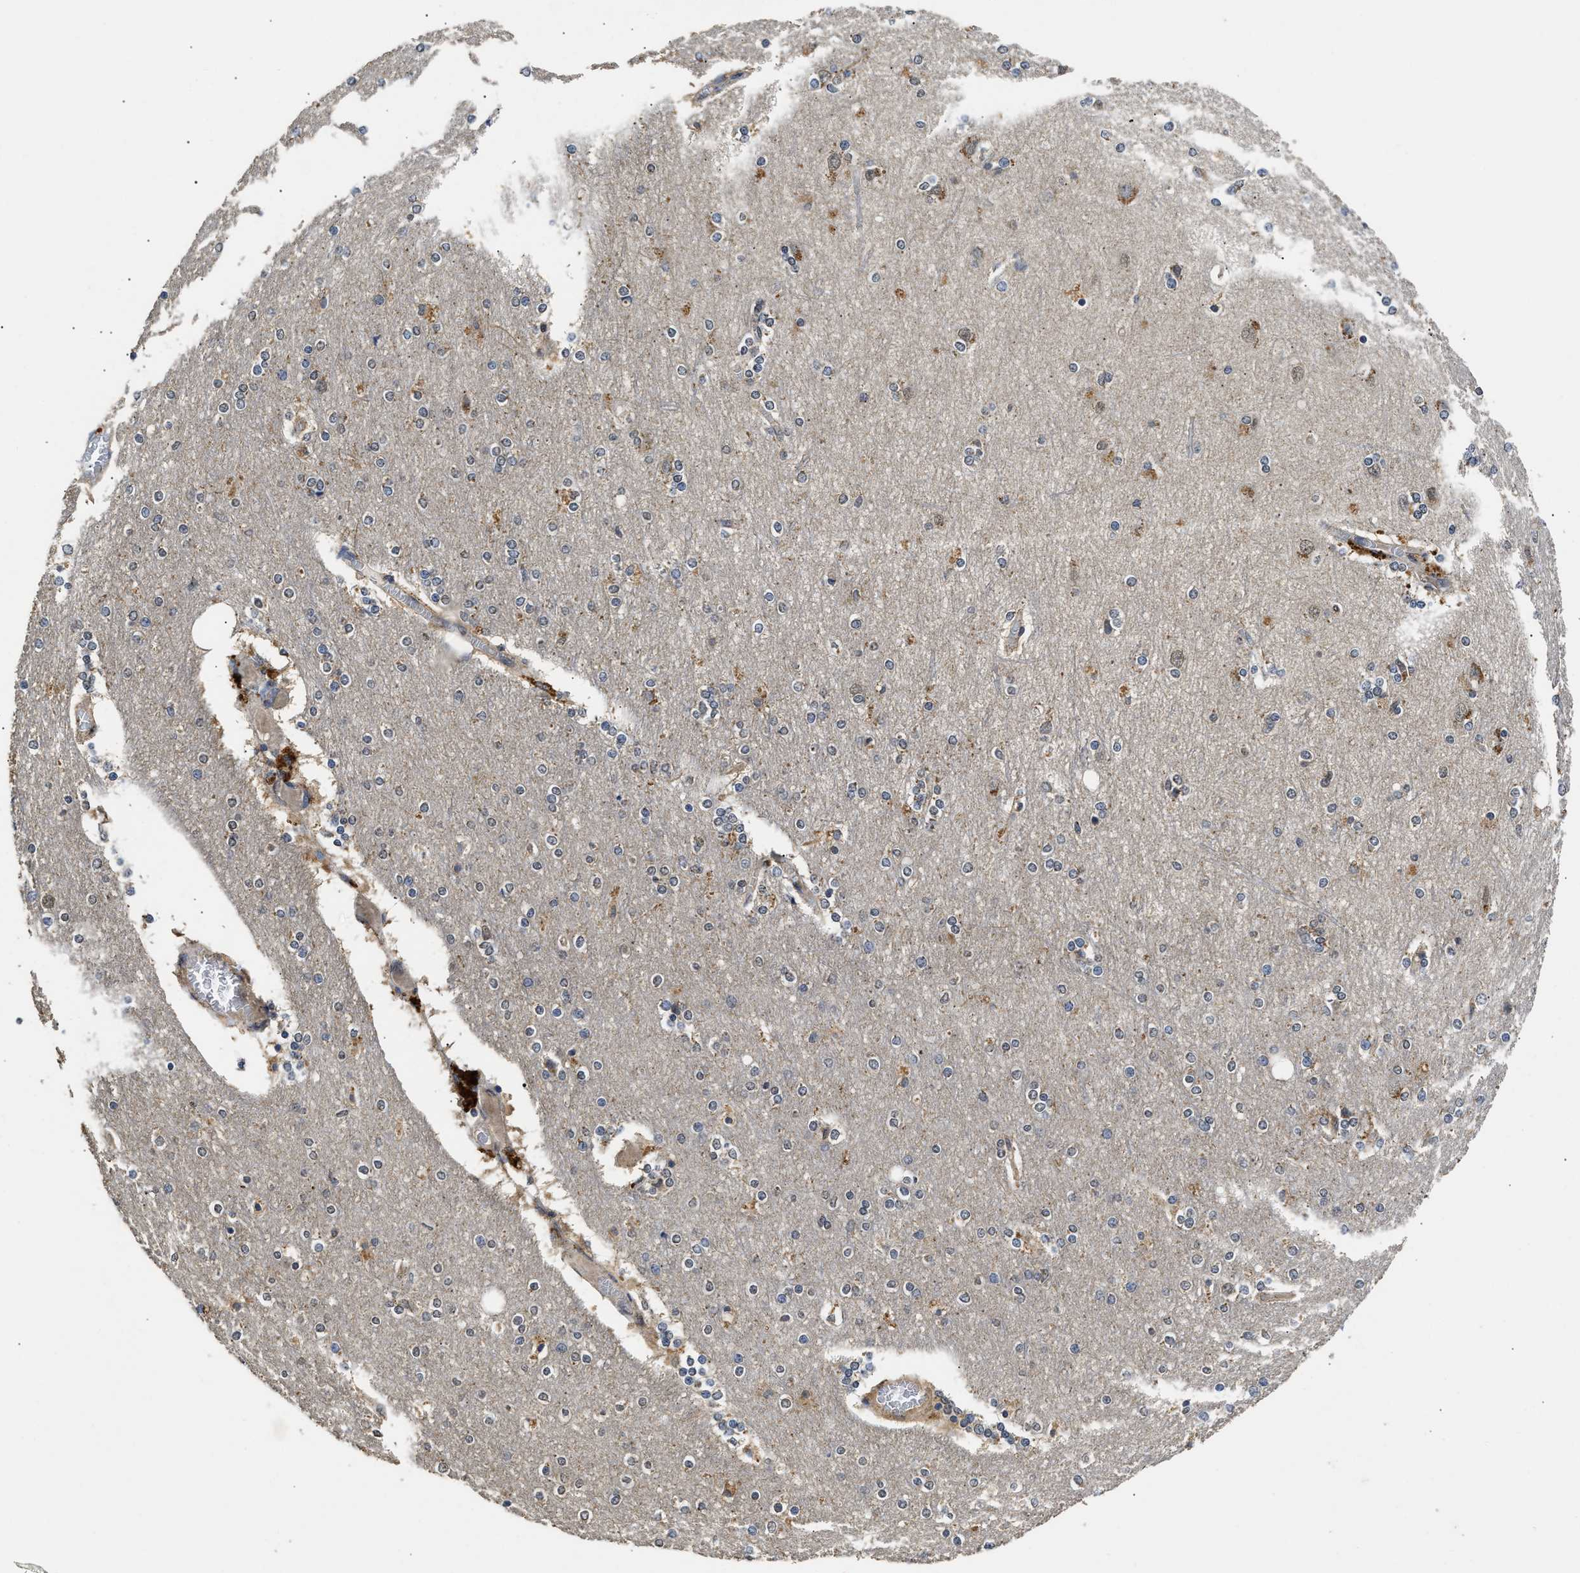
{"staining": {"intensity": "negative", "quantity": "none", "location": "none"}, "tissue": "cerebral cortex", "cell_type": "Endothelial cells", "image_type": "normal", "snomed": [{"axis": "morphology", "description": "Normal tissue, NOS"}, {"axis": "topography", "description": "Cerebral cortex"}], "caption": "Cerebral cortex was stained to show a protein in brown. There is no significant staining in endothelial cells.", "gene": "CTNNA1", "patient": {"sex": "female", "age": 54}}